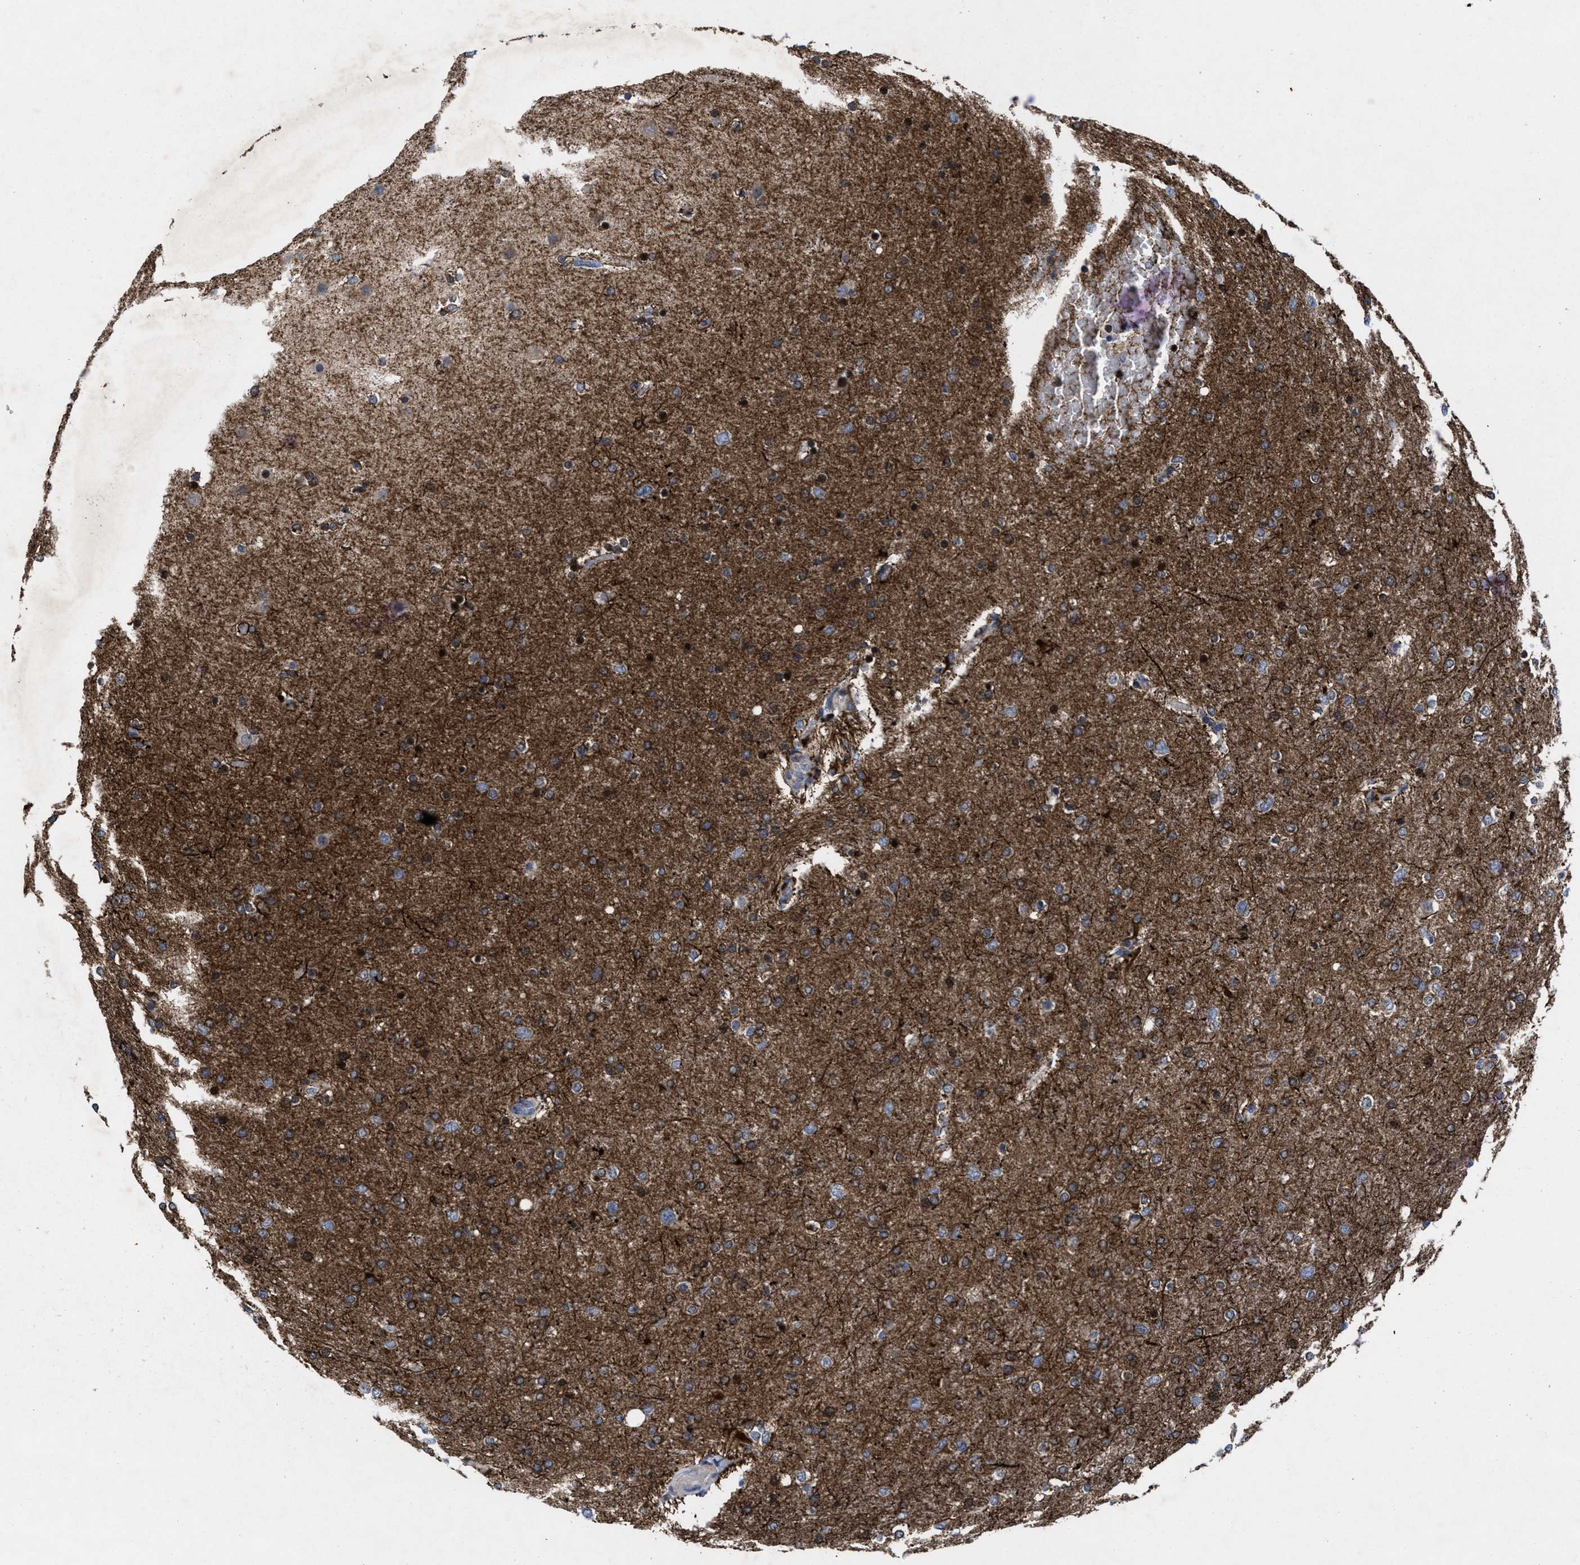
{"staining": {"intensity": "moderate", "quantity": "25%-75%", "location": "cytoplasmic/membranous"}, "tissue": "glioma", "cell_type": "Tumor cells", "image_type": "cancer", "snomed": [{"axis": "morphology", "description": "Glioma, malignant, High grade"}, {"axis": "topography", "description": "Cerebral cortex"}], "caption": "IHC histopathology image of neoplastic tissue: human glioma stained using IHC shows medium levels of moderate protein expression localized specifically in the cytoplasmic/membranous of tumor cells, appearing as a cytoplasmic/membranous brown color.", "gene": "MRPL50", "patient": {"sex": "female", "age": 36}}